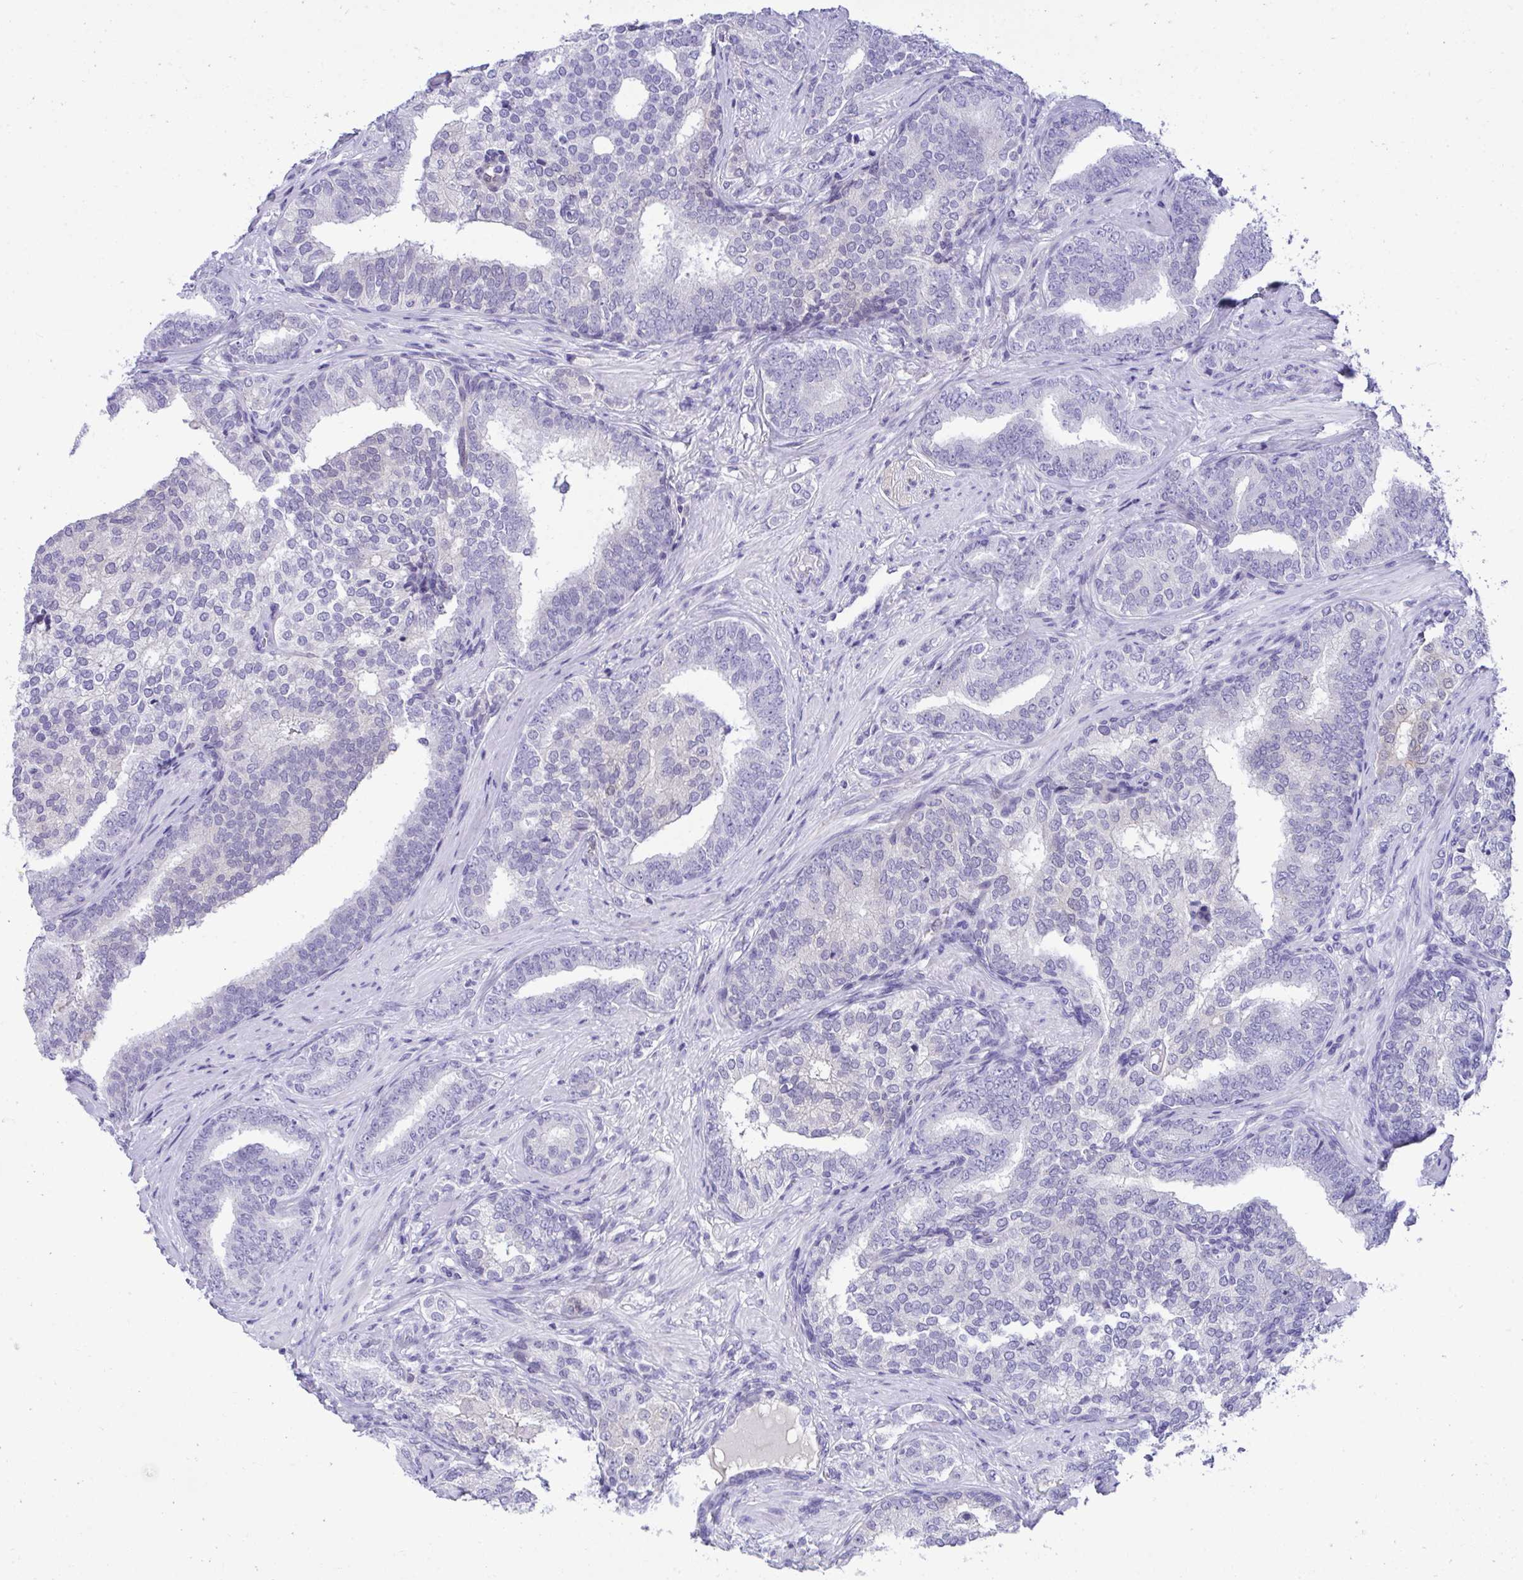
{"staining": {"intensity": "negative", "quantity": "none", "location": "none"}, "tissue": "prostate cancer", "cell_type": "Tumor cells", "image_type": "cancer", "snomed": [{"axis": "morphology", "description": "Adenocarcinoma, High grade"}, {"axis": "topography", "description": "Prostate"}], "caption": "The immunohistochemistry (IHC) image has no significant staining in tumor cells of prostate high-grade adenocarcinoma tissue.", "gene": "PGM2L1", "patient": {"sex": "male", "age": 72}}